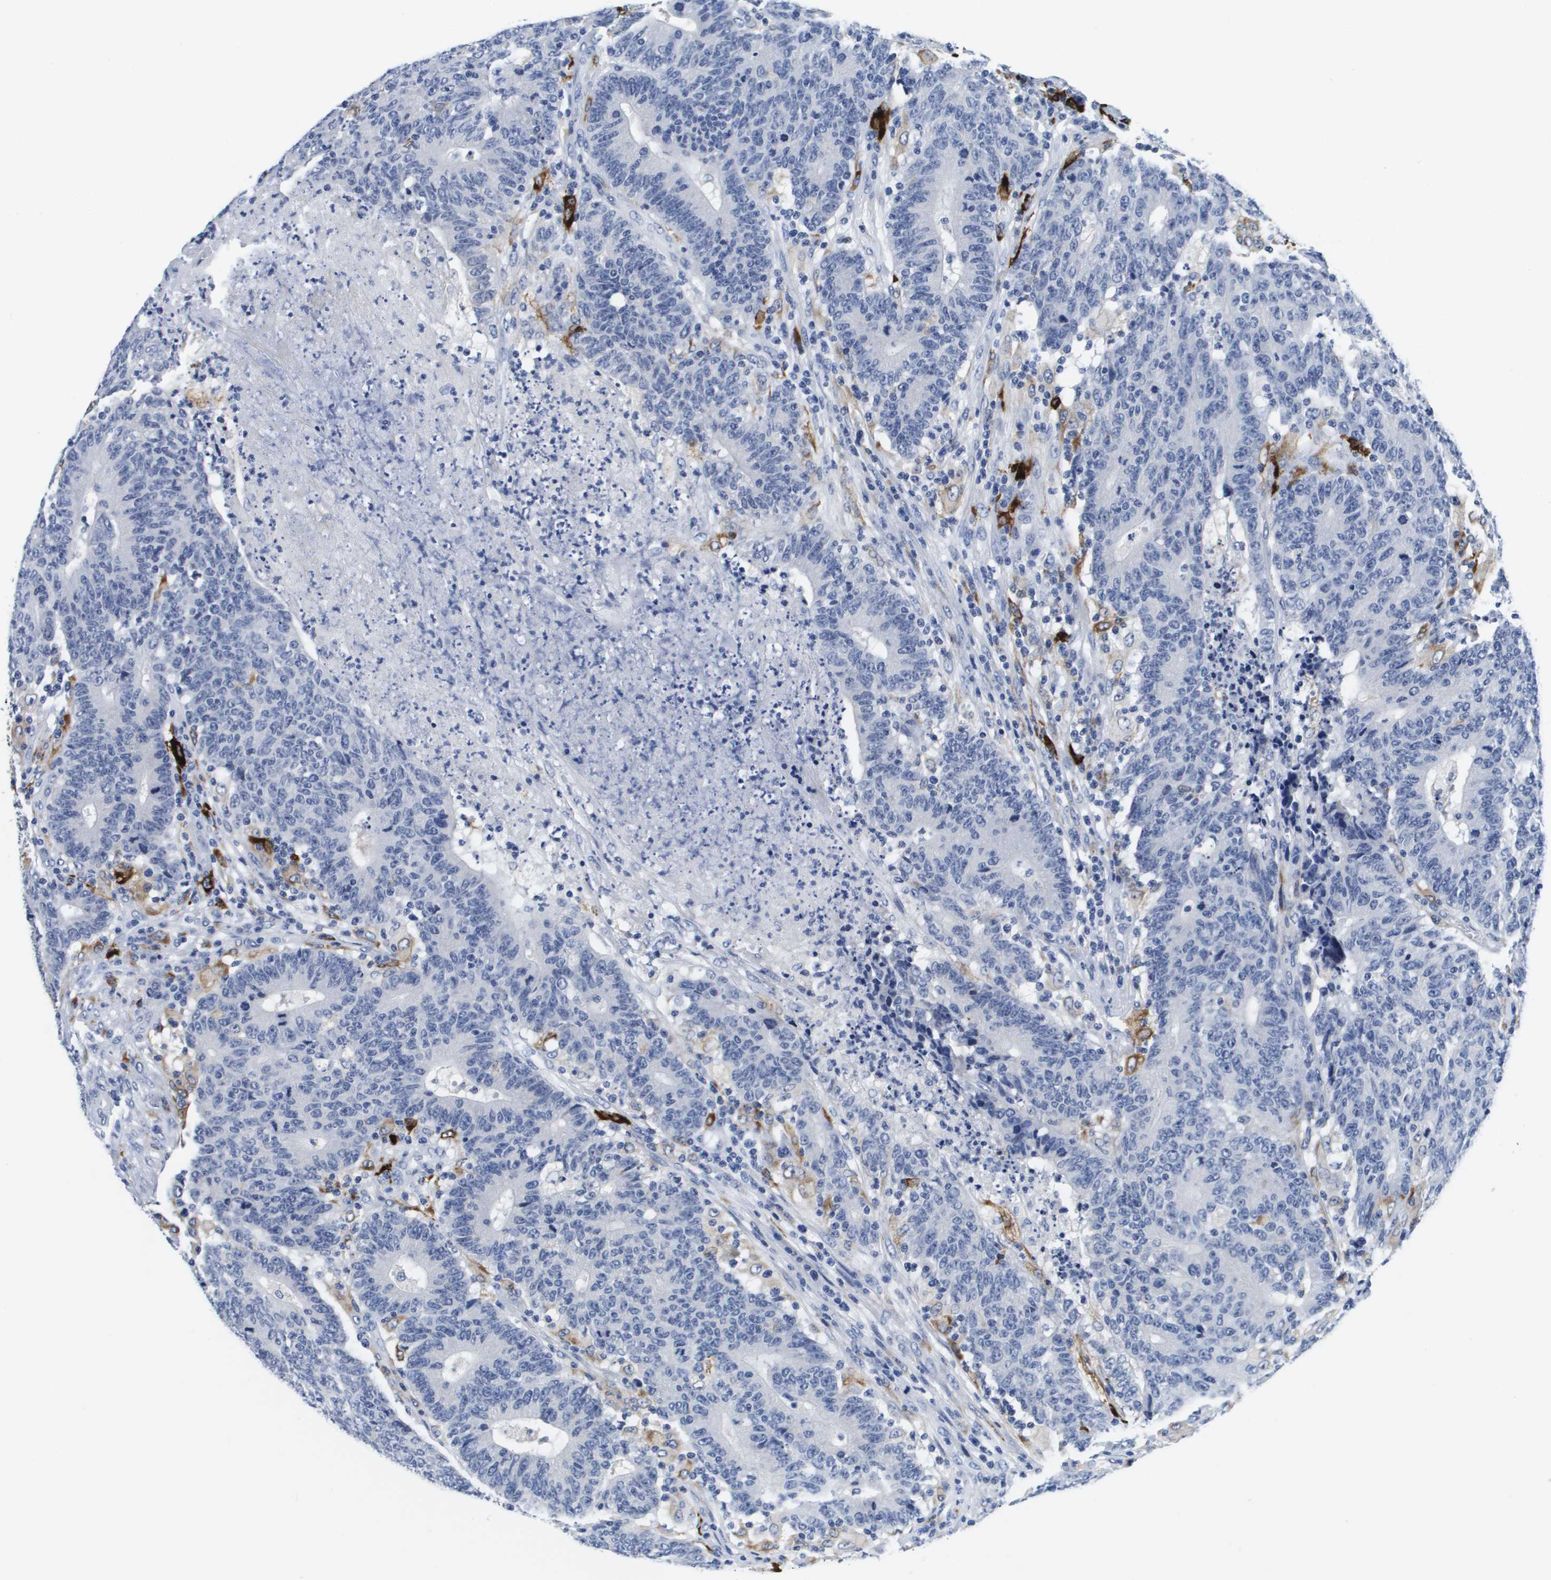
{"staining": {"intensity": "negative", "quantity": "none", "location": "none"}, "tissue": "colorectal cancer", "cell_type": "Tumor cells", "image_type": "cancer", "snomed": [{"axis": "morphology", "description": "Normal tissue, NOS"}, {"axis": "morphology", "description": "Adenocarcinoma, NOS"}, {"axis": "topography", "description": "Colon"}], "caption": "IHC image of human colorectal cancer stained for a protein (brown), which shows no staining in tumor cells.", "gene": "HMOX1", "patient": {"sex": "female", "age": 75}}